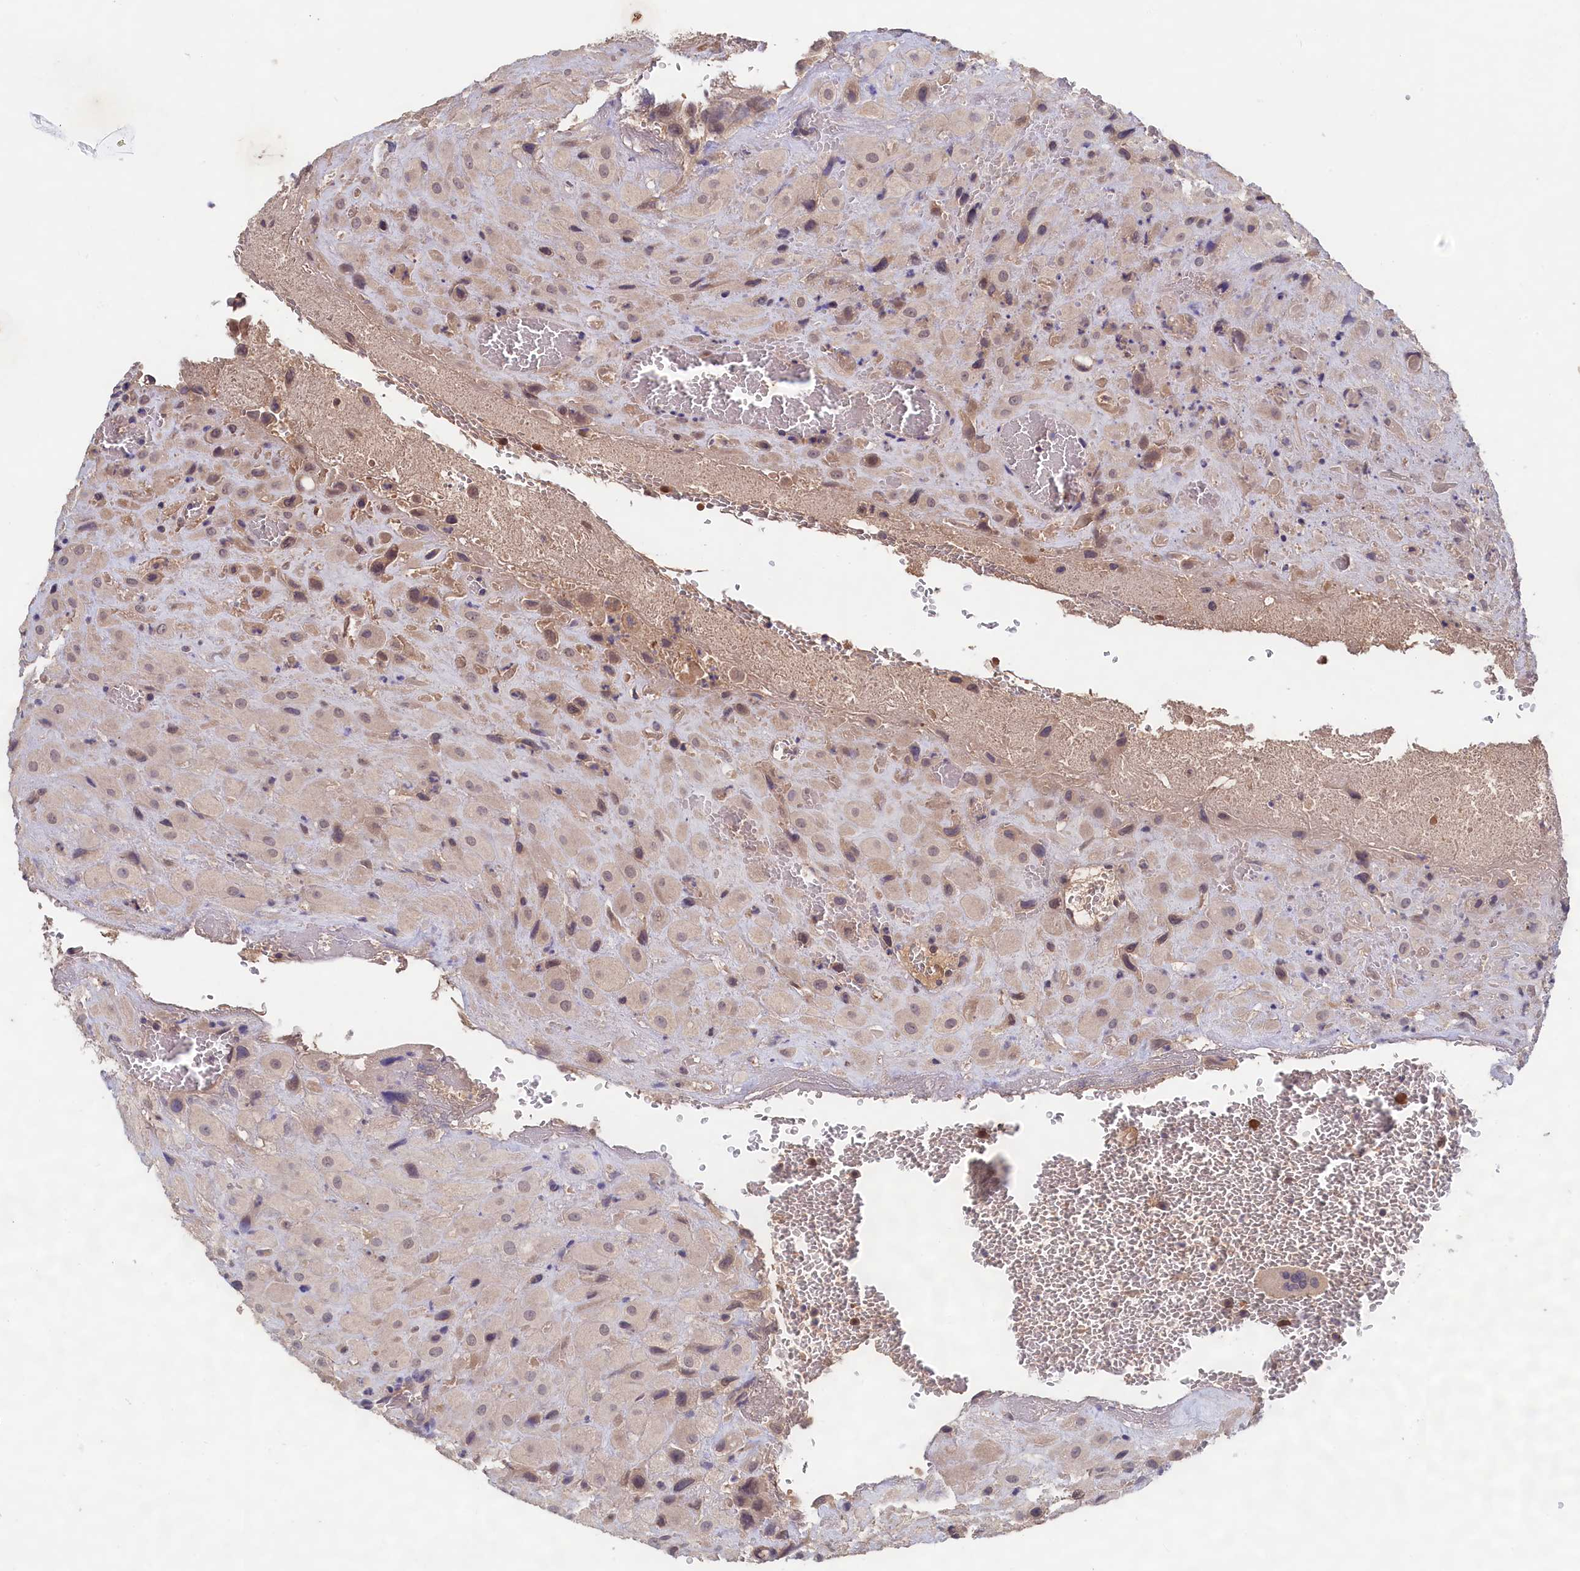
{"staining": {"intensity": "negative", "quantity": "none", "location": "none"}, "tissue": "placenta", "cell_type": "Decidual cells", "image_type": "normal", "snomed": [{"axis": "morphology", "description": "Normal tissue, NOS"}, {"axis": "topography", "description": "Placenta"}], "caption": "This is an immunohistochemistry (IHC) micrograph of normal human placenta. There is no positivity in decidual cells.", "gene": "CELF5", "patient": {"sex": "female", "age": 35}}